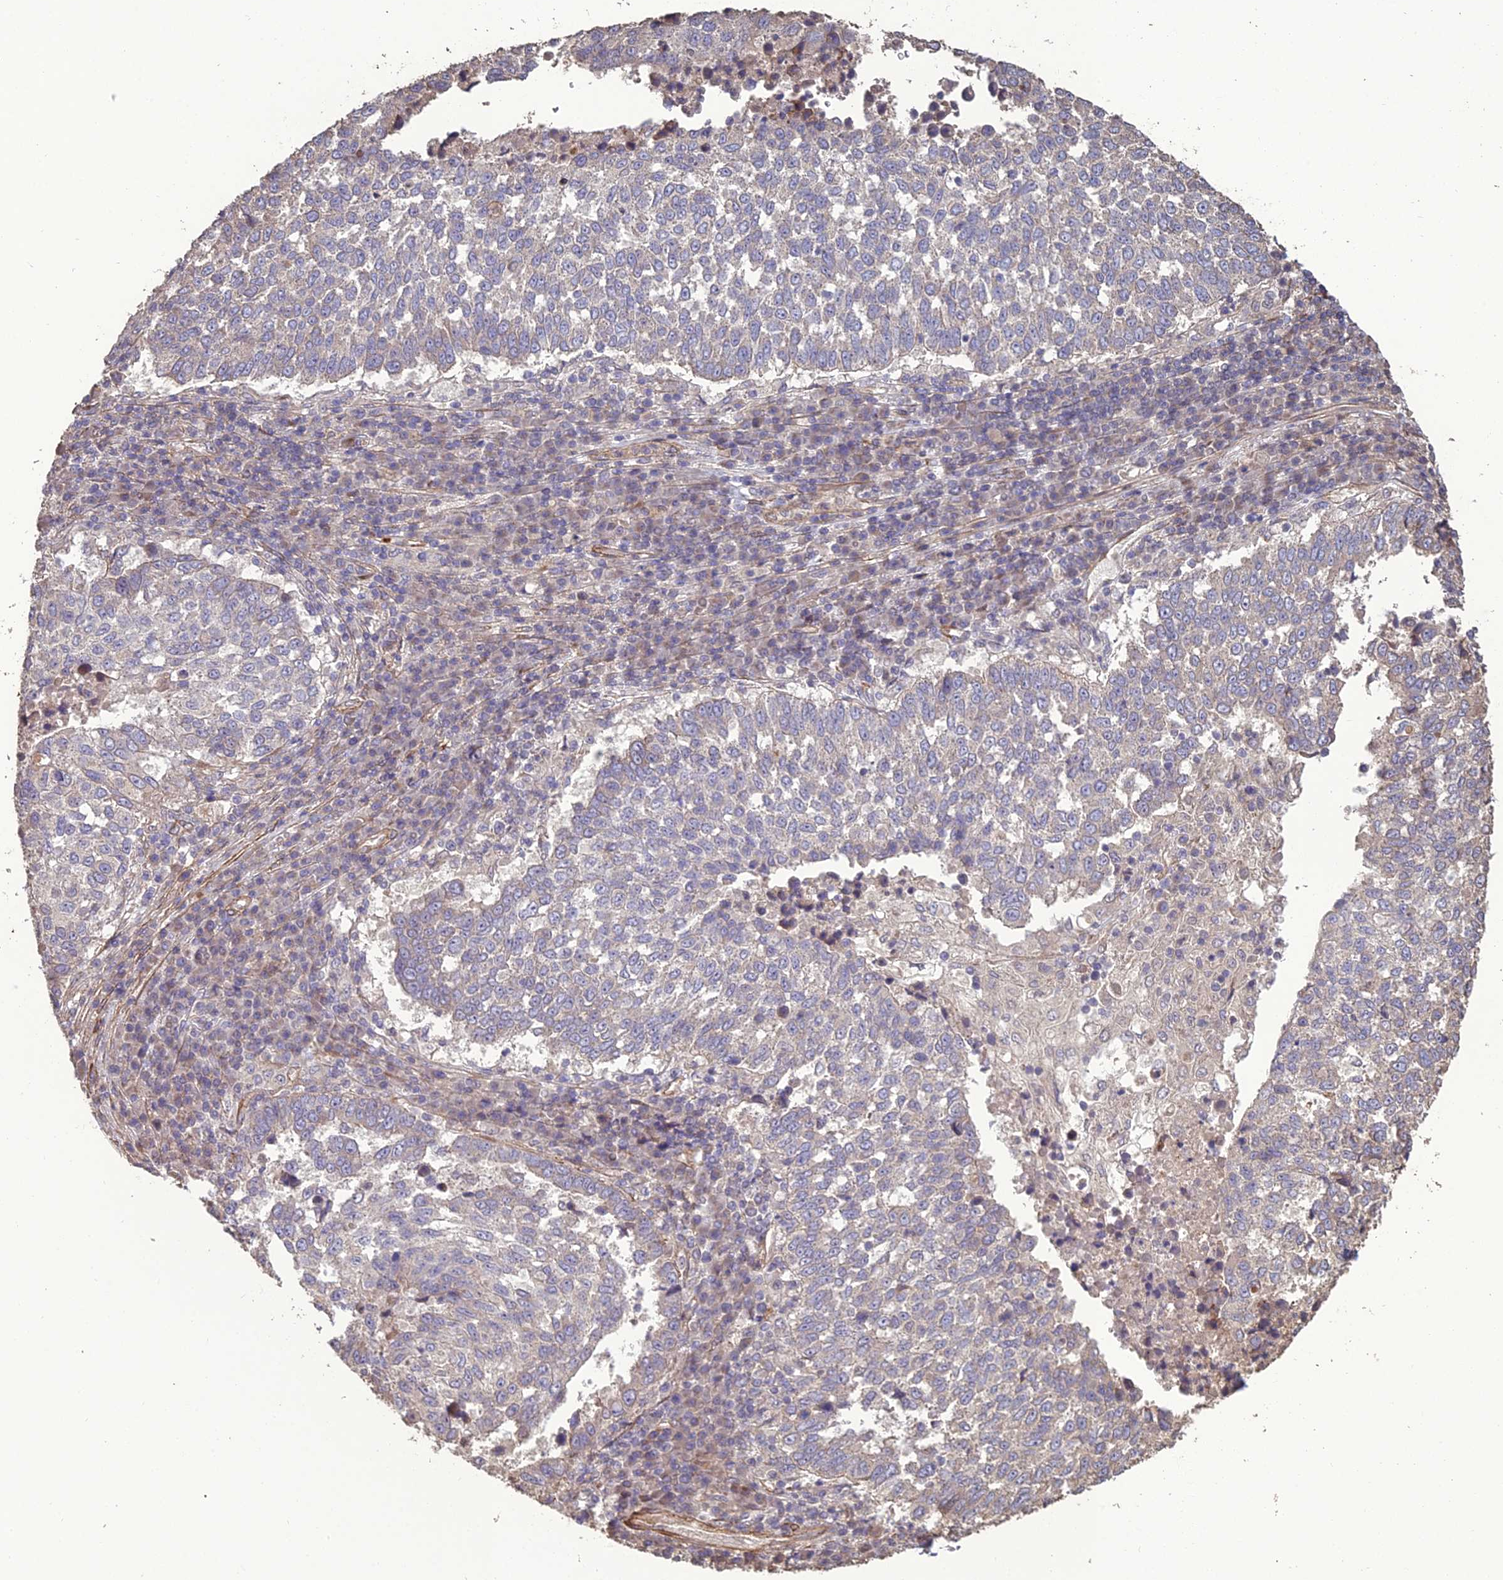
{"staining": {"intensity": "negative", "quantity": "none", "location": "none"}, "tissue": "lung cancer", "cell_type": "Tumor cells", "image_type": "cancer", "snomed": [{"axis": "morphology", "description": "Squamous cell carcinoma, NOS"}, {"axis": "topography", "description": "Lung"}], "caption": "Photomicrograph shows no significant protein expression in tumor cells of lung cancer (squamous cell carcinoma). (DAB (3,3'-diaminobenzidine) immunohistochemistry with hematoxylin counter stain).", "gene": "ATP6V0A2", "patient": {"sex": "male", "age": 73}}